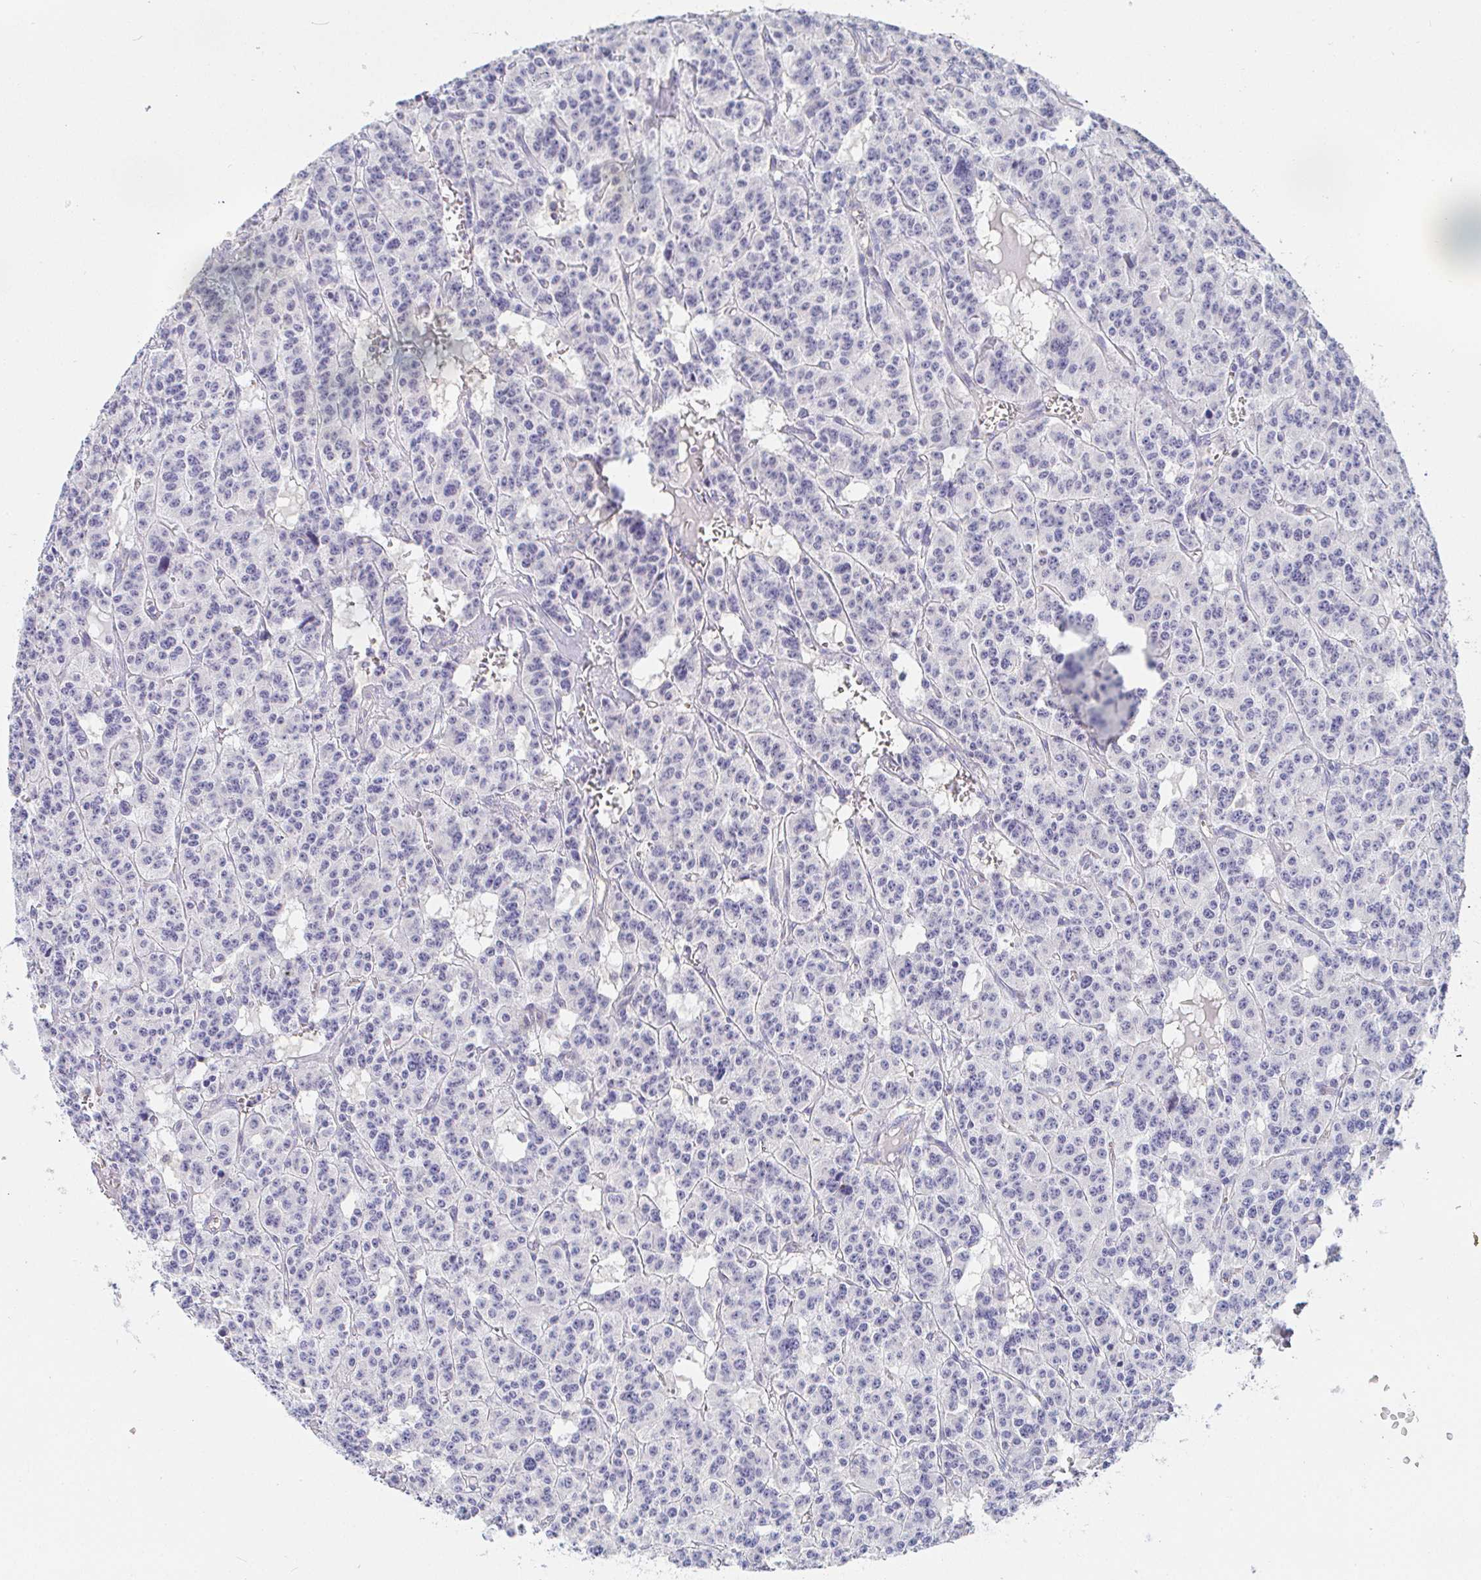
{"staining": {"intensity": "negative", "quantity": "none", "location": "none"}, "tissue": "carcinoid", "cell_type": "Tumor cells", "image_type": "cancer", "snomed": [{"axis": "morphology", "description": "Carcinoid, malignant, NOS"}, {"axis": "topography", "description": "Lung"}], "caption": "Photomicrograph shows no protein expression in tumor cells of carcinoid (malignant) tissue.", "gene": "PDE6B", "patient": {"sex": "female", "age": 71}}